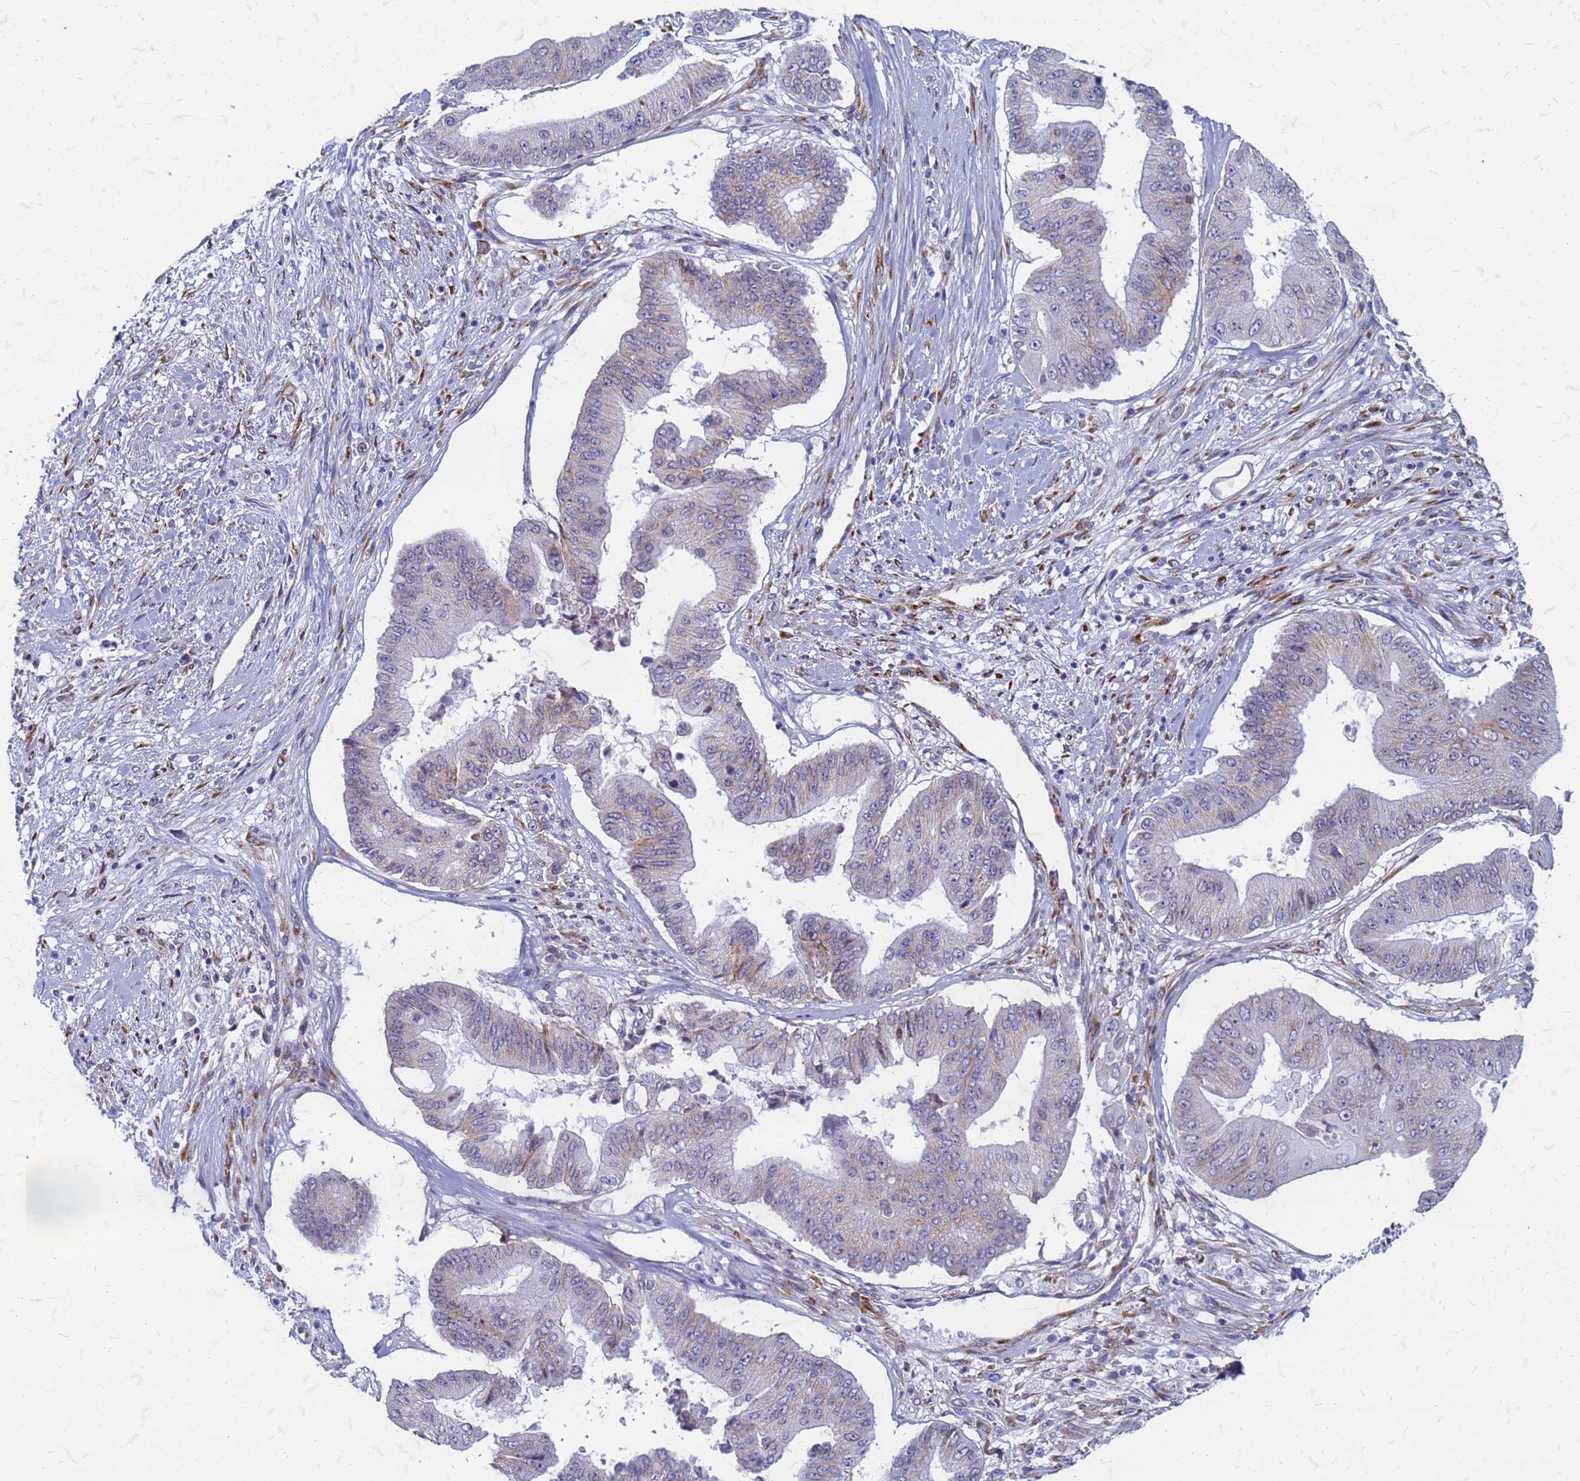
{"staining": {"intensity": "weak", "quantity": "25%-75%", "location": "cytoplasmic/membranous"}, "tissue": "pancreatic cancer", "cell_type": "Tumor cells", "image_type": "cancer", "snomed": [{"axis": "morphology", "description": "Adenocarcinoma, NOS"}, {"axis": "topography", "description": "Pancreas"}], "caption": "Protein staining displays weak cytoplasmic/membranous expression in approximately 25%-75% of tumor cells in pancreatic cancer.", "gene": "TRIM64B", "patient": {"sex": "female", "age": 77}}